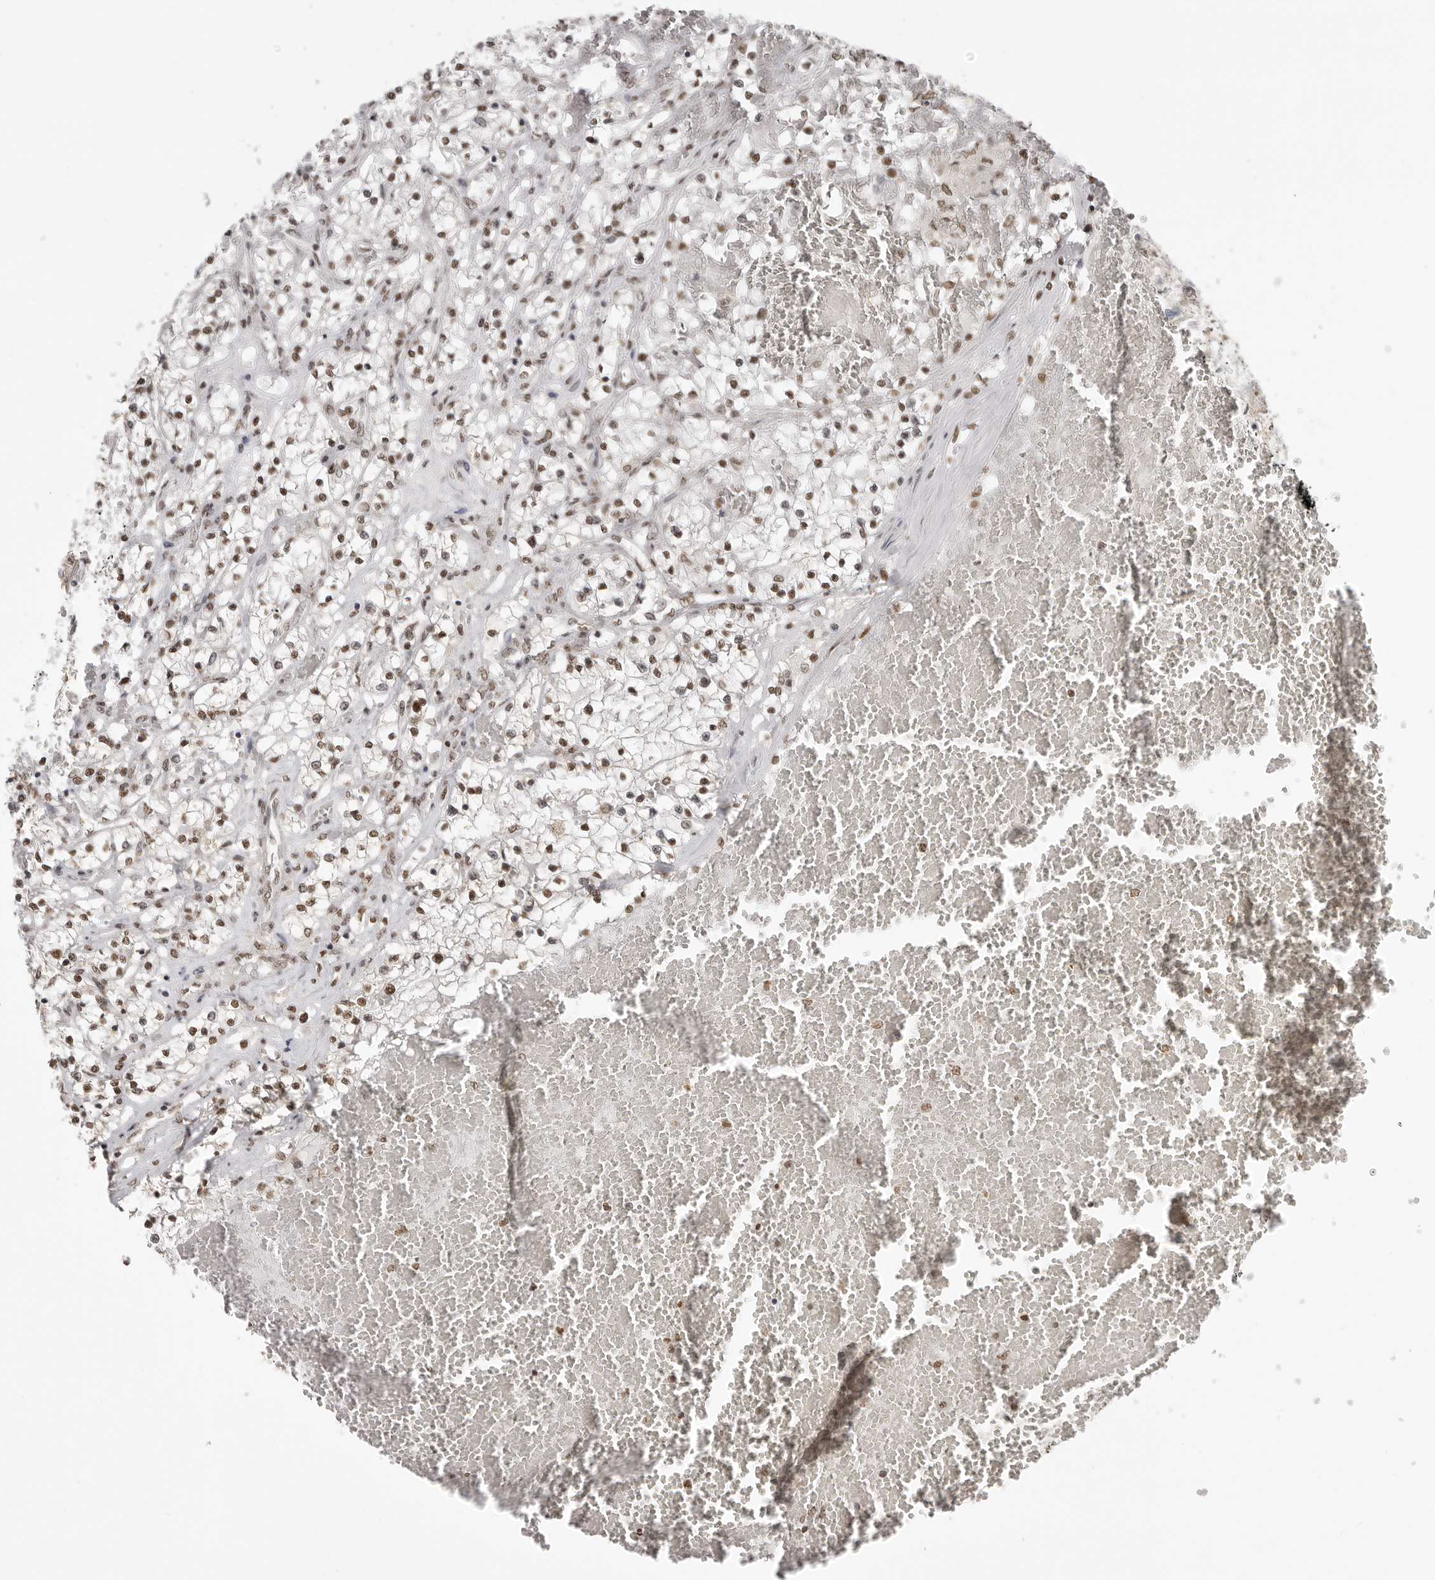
{"staining": {"intensity": "weak", "quantity": "25%-75%", "location": "nuclear"}, "tissue": "renal cancer", "cell_type": "Tumor cells", "image_type": "cancer", "snomed": [{"axis": "morphology", "description": "Normal tissue, NOS"}, {"axis": "morphology", "description": "Adenocarcinoma, NOS"}, {"axis": "topography", "description": "Kidney"}], "caption": "There is low levels of weak nuclear expression in tumor cells of renal cancer, as demonstrated by immunohistochemical staining (brown color).", "gene": "RPA2", "patient": {"sex": "male", "age": 68}}